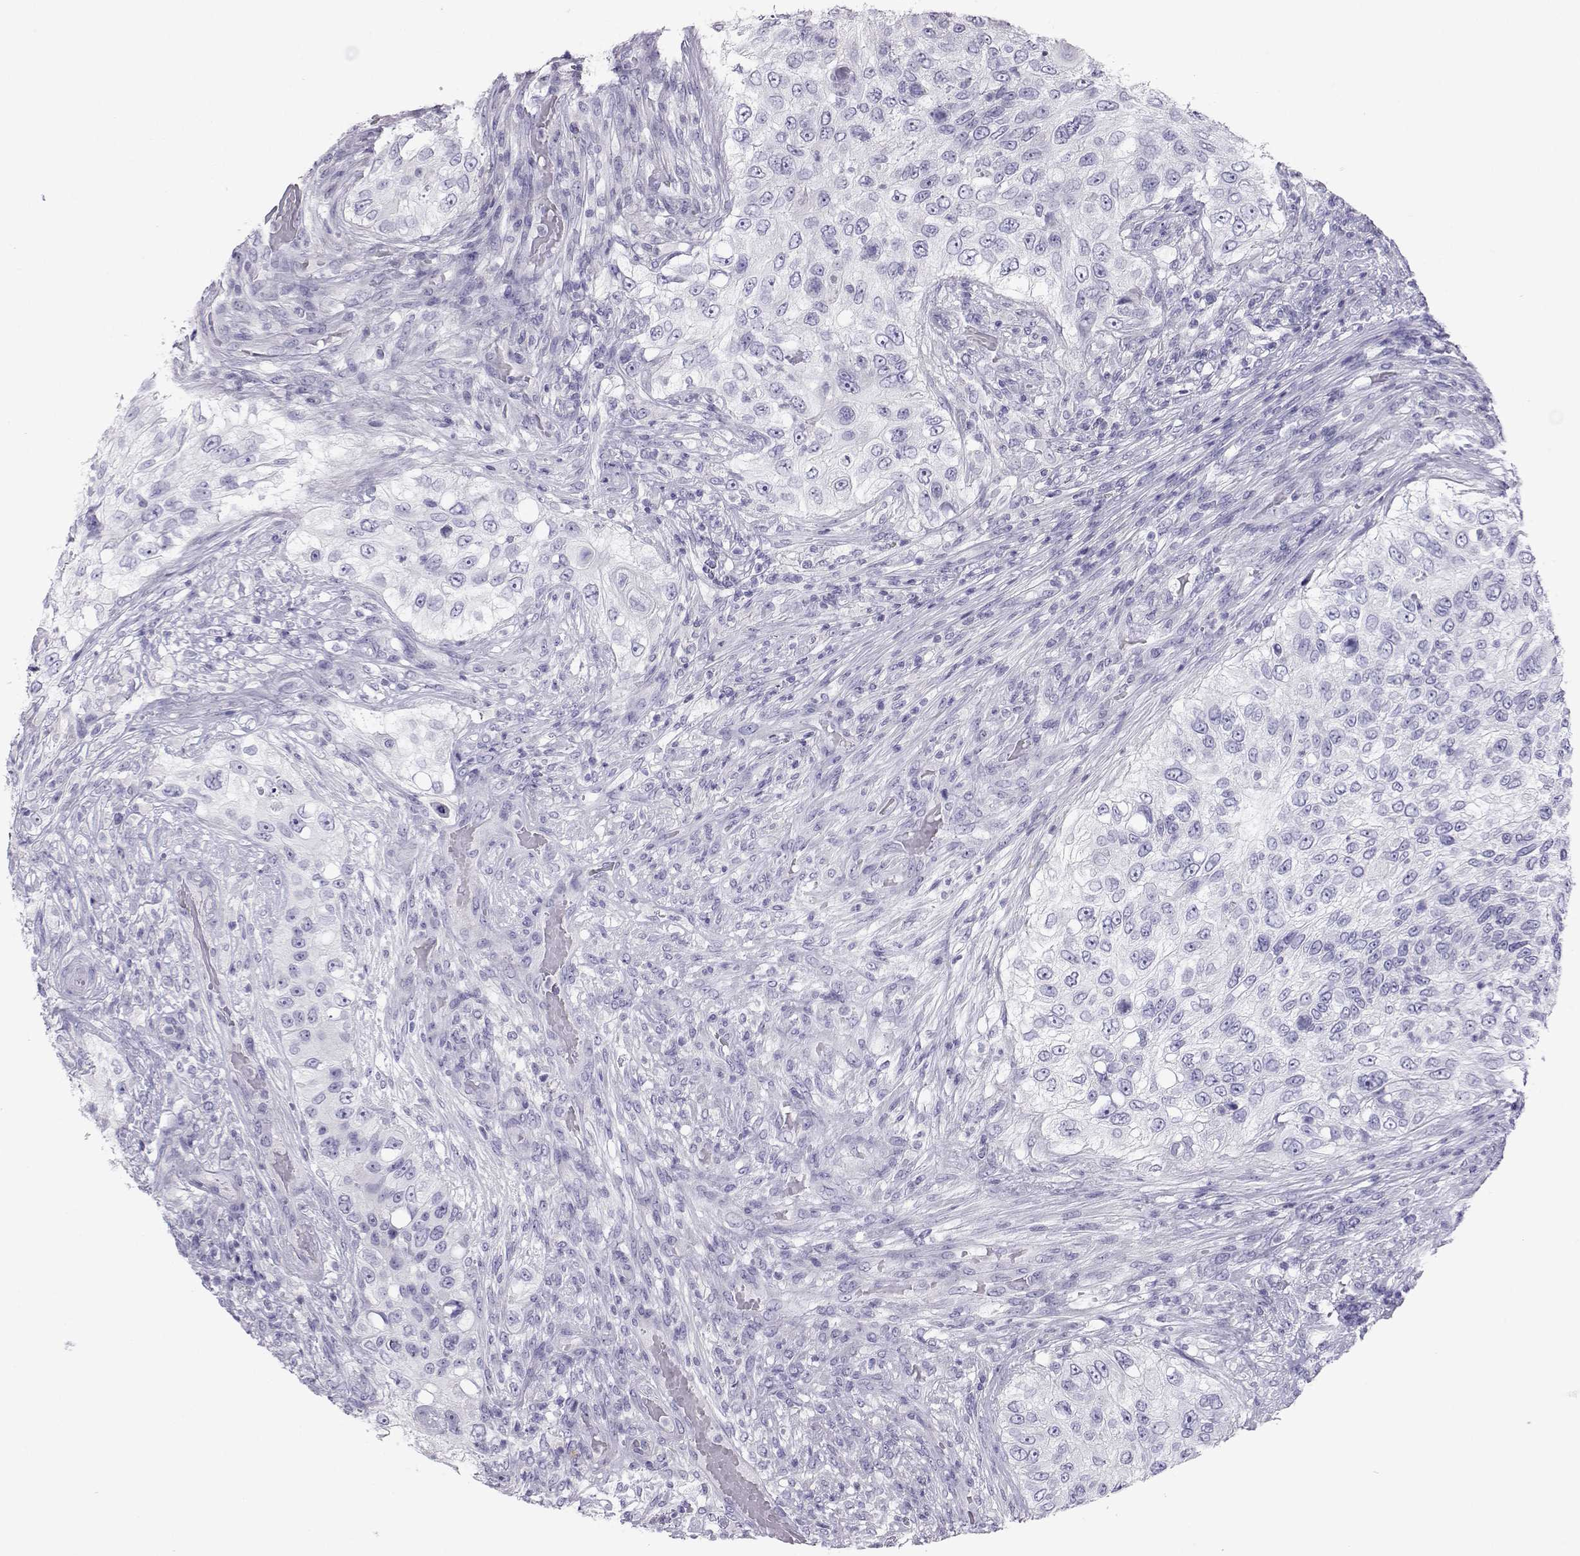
{"staining": {"intensity": "negative", "quantity": "none", "location": "none"}, "tissue": "urothelial cancer", "cell_type": "Tumor cells", "image_type": "cancer", "snomed": [{"axis": "morphology", "description": "Urothelial carcinoma, High grade"}, {"axis": "topography", "description": "Urinary bladder"}], "caption": "An immunohistochemistry micrograph of urothelial cancer is shown. There is no staining in tumor cells of urothelial cancer.", "gene": "PLIN4", "patient": {"sex": "female", "age": 60}}